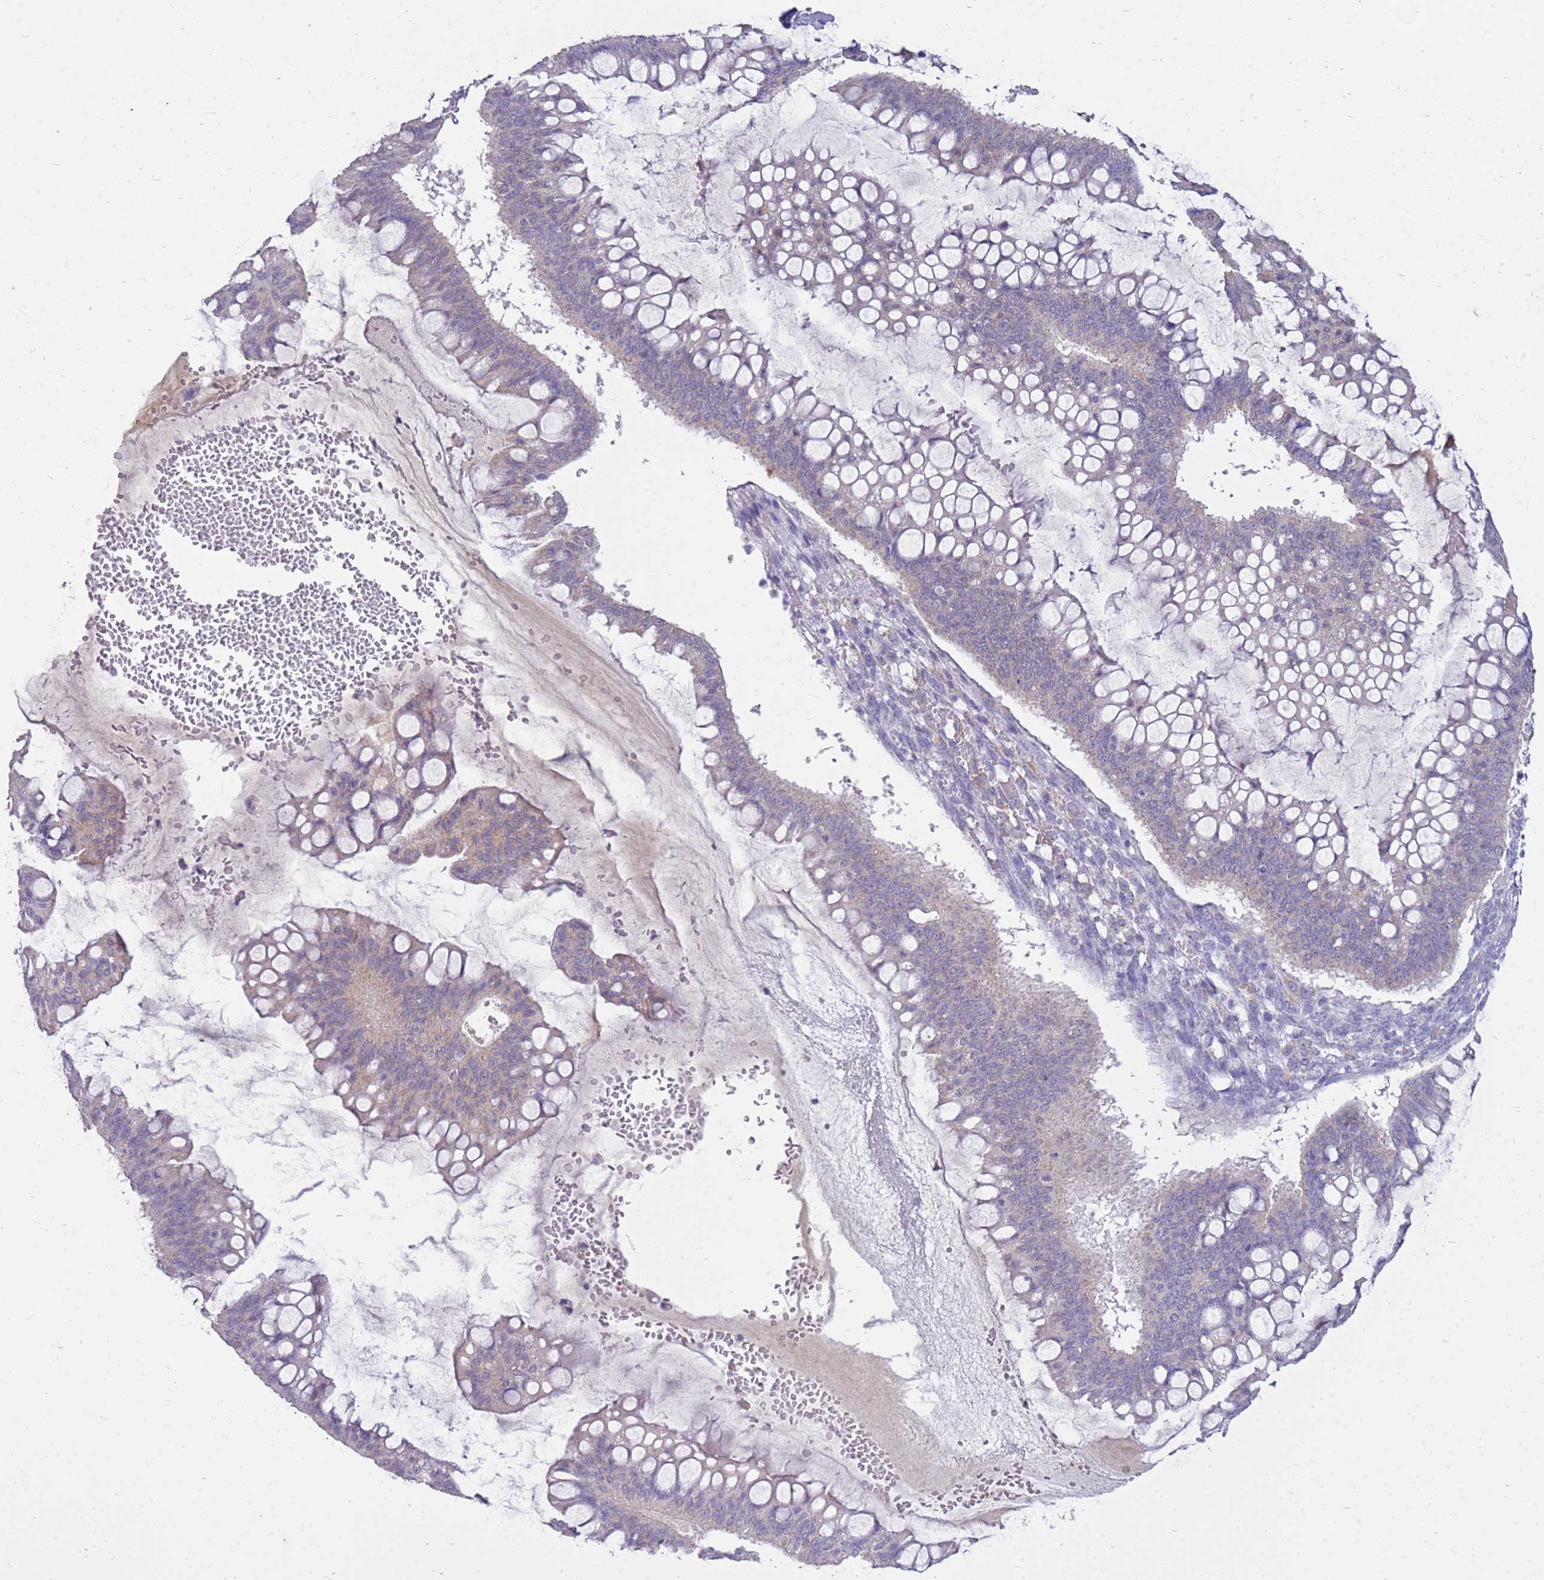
{"staining": {"intensity": "negative", "quantity": "none", "location": "none"}, "tissue": "ovarian cancer", "cell_type": "Tumor cells", "image_type": "cancer", "snomed": [{"axis": "morphology", "description": "Cystadenocarcinoma, mucinous, NOS"}, {"axis": "topography", "description": "Ovary"}], "caption": "Ovarian mucinous cystadenocarcinoma stained for a protein using IHC displays no staining tumor cells.", "gene": "FABP2", "patient": {"sex": "female", "age": 73}}